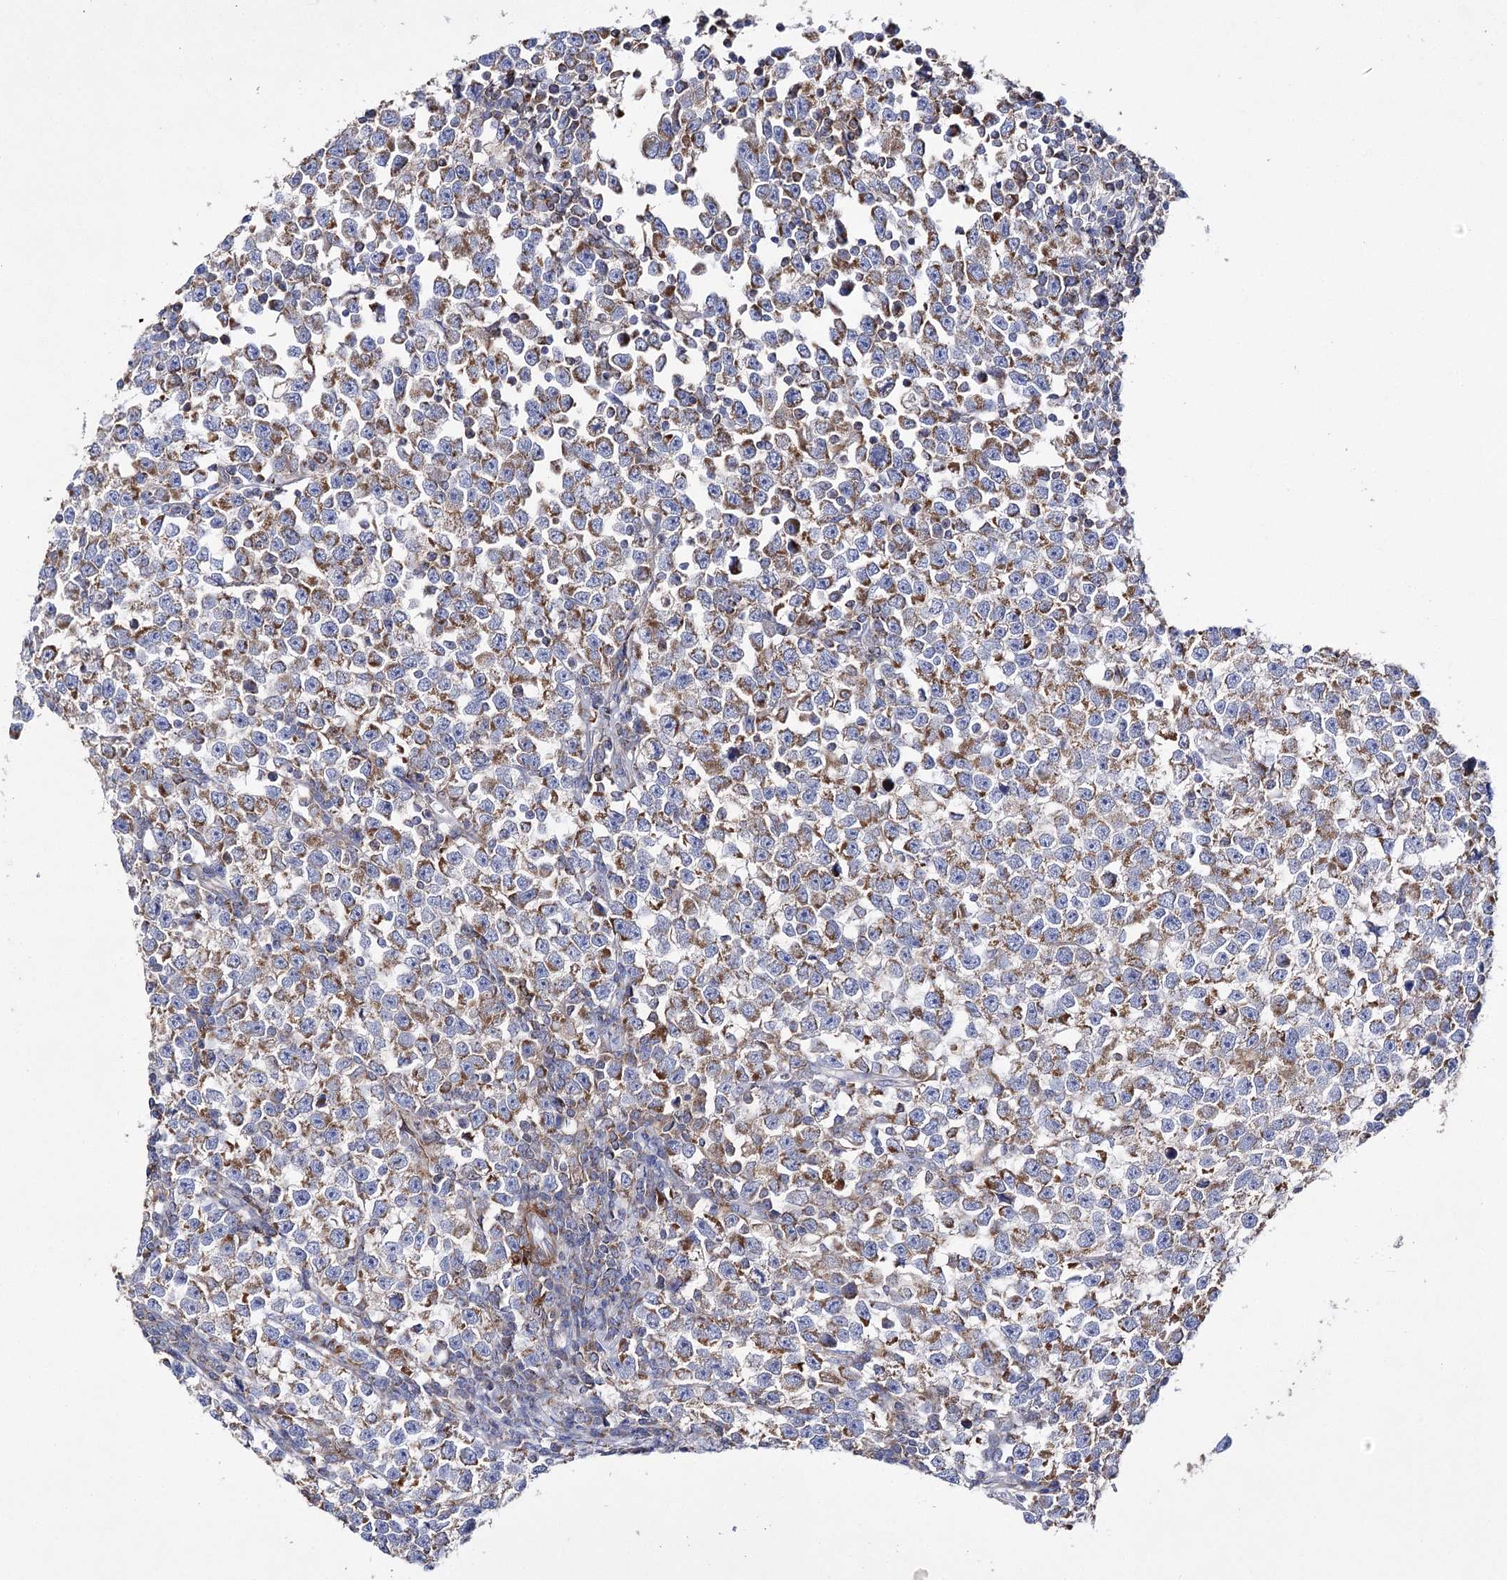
{"staining": {"intensity": "moderate", "quantity": ">75%", "location": "cytoplasmic/membranous"}, "tissue": "testis cancer", "cell_type": "Tumor cells", "image_type": "cancer", "snomed": [{"axis": "morphology", "description": "Normal tissue, NOS"}, {"axis": "morphology", "description": "Seminoma, NOS"}, {"axis": "topography", "description": "Testis"}], "caption": "A photomicrograph of testis seminoma stained for a protein demonstrates moderate cytoplasmic/membranous brown staining in tumor cells.", "gene": "COX15", "patient": {"sex": "male", "age": 43}}